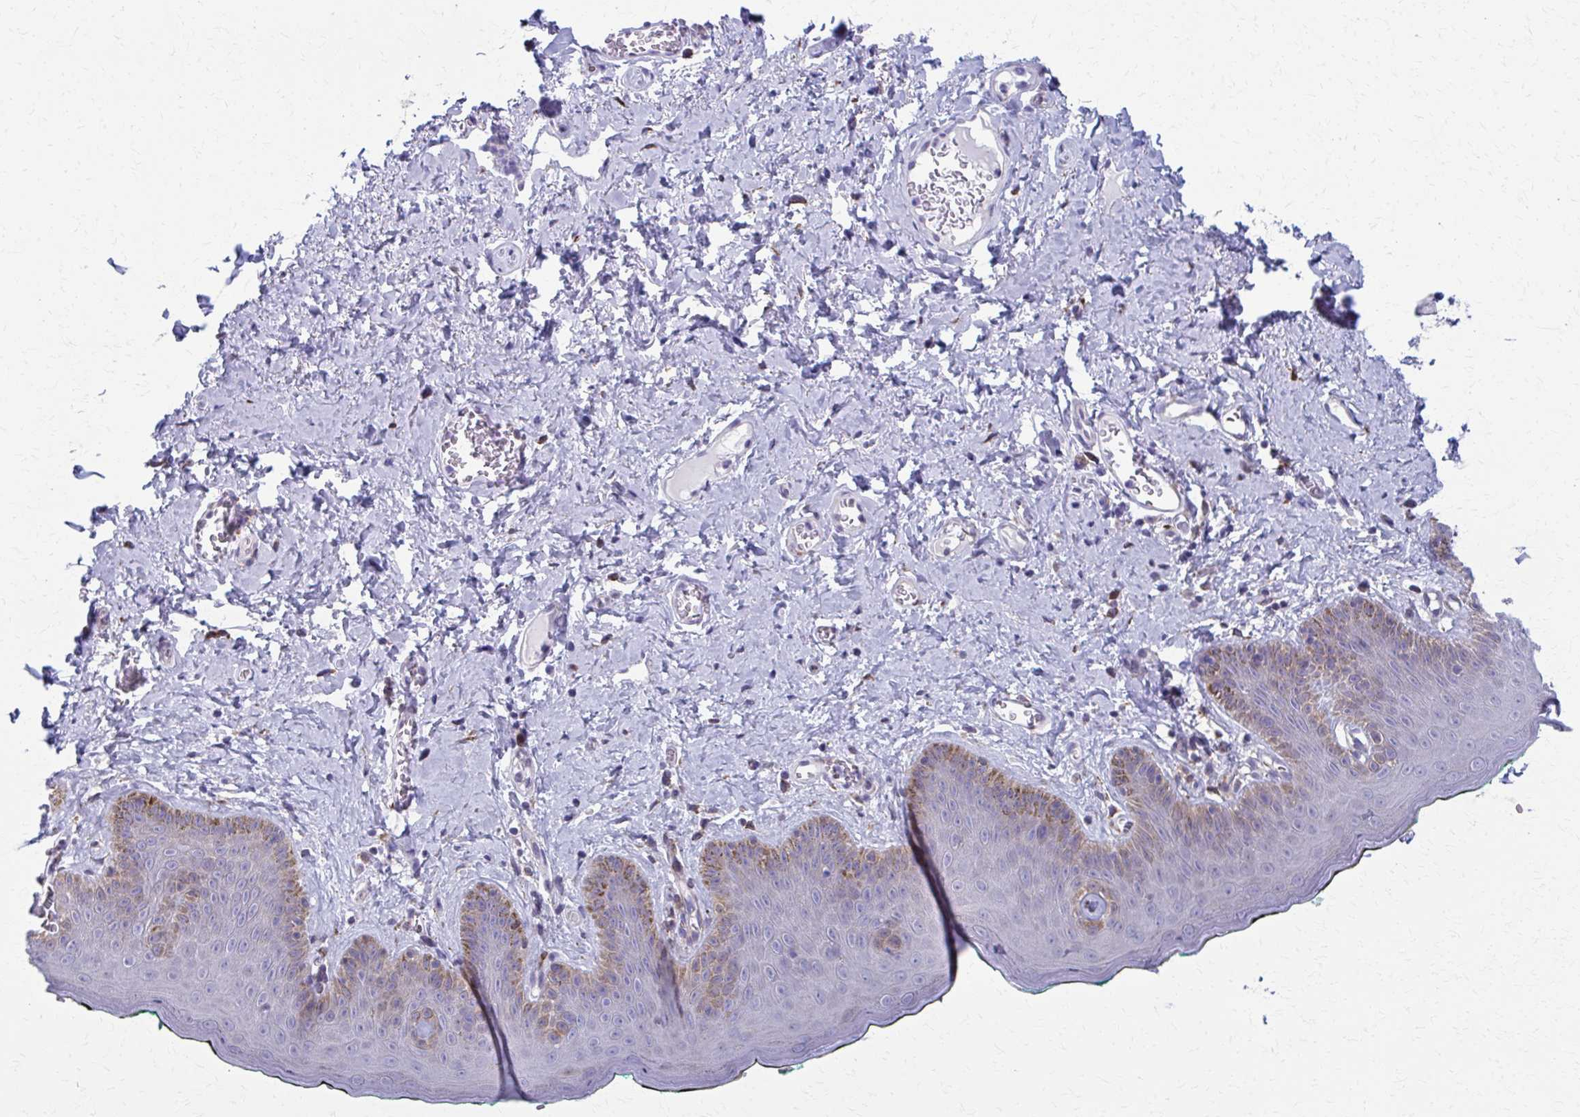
{"staining": {"intensity": "negative", "quantity": "none", "location": "none"}, "tissue": "skin", "cell_type": "Epidermal cells", "image_type": "normal", "snomed": [{"axis": "morphology", "description": "Normal tissue, NOS"}, {"axis": "topography", "description": "Vulva"}, {"axis": "topography", "description": "Peripheral nerve tissue"}], "caption": "Immunohistochemistry (IHC) micrograph of normal skin: skin stained with DAB (3,3'-diaminobenzidine) displays no significant protein staining in epidermal cells.", "gene": "SPATS2L", "patient": {"sex": "female", "age": 66}}